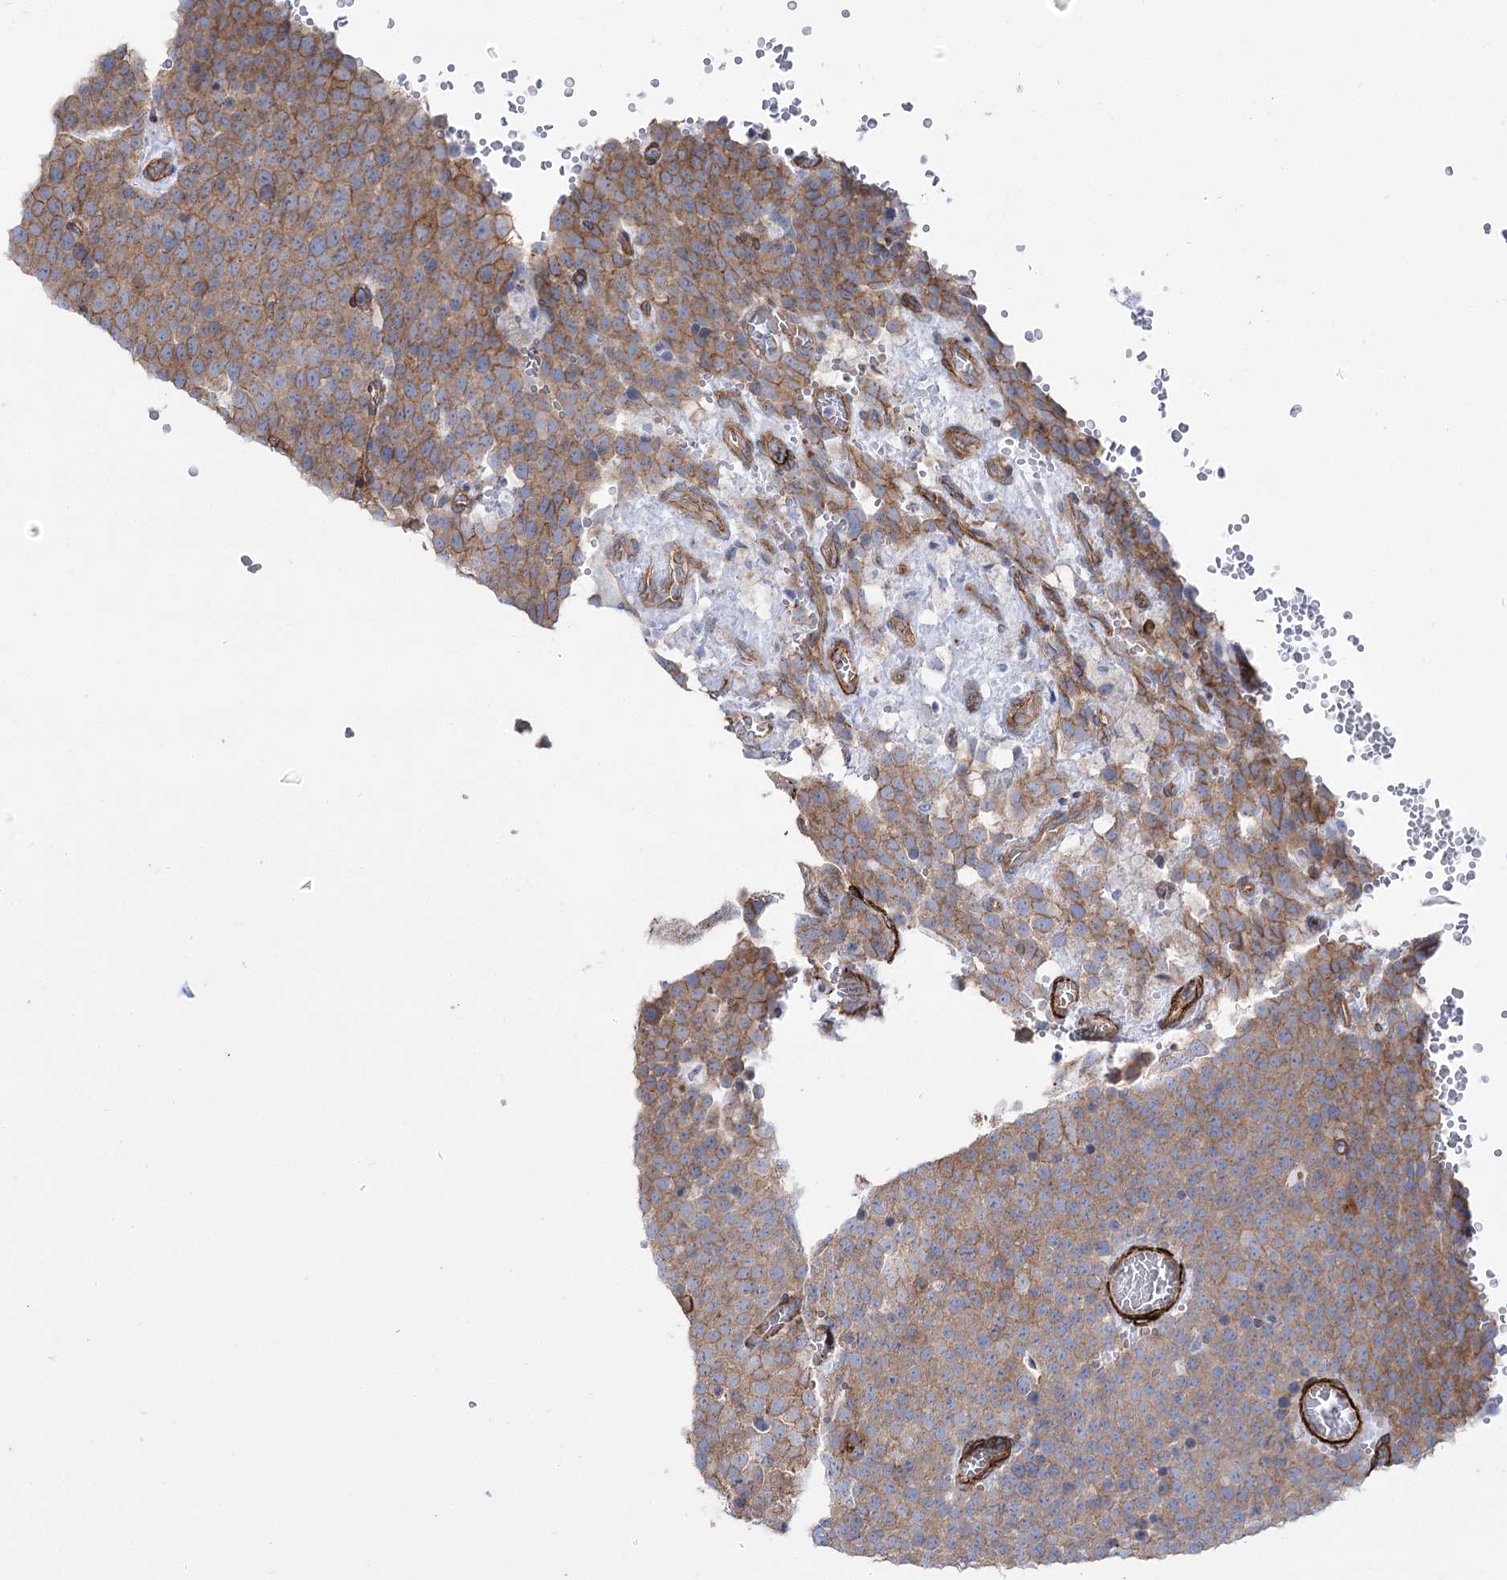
{"staining": {"intensity": "moderate", "quantity": ">75%", "location": "cytoplasmic/membranous"}, "tissue": "testis cancer", "cell_type": "Tumor cells", "image_type": "cancer", "snomed": [{"axis": "morphology", "description": "Seminoma, NOS"}, {"axis": "topography", "description": "Testis"}], "caption": "Tumor cells exhibit moderate cytoplasmic/membranous expression in about >75% of cells in seminoma (testis).", "gene": "PLEKHA5", "patient": {"sex": "male", "age": 71}}